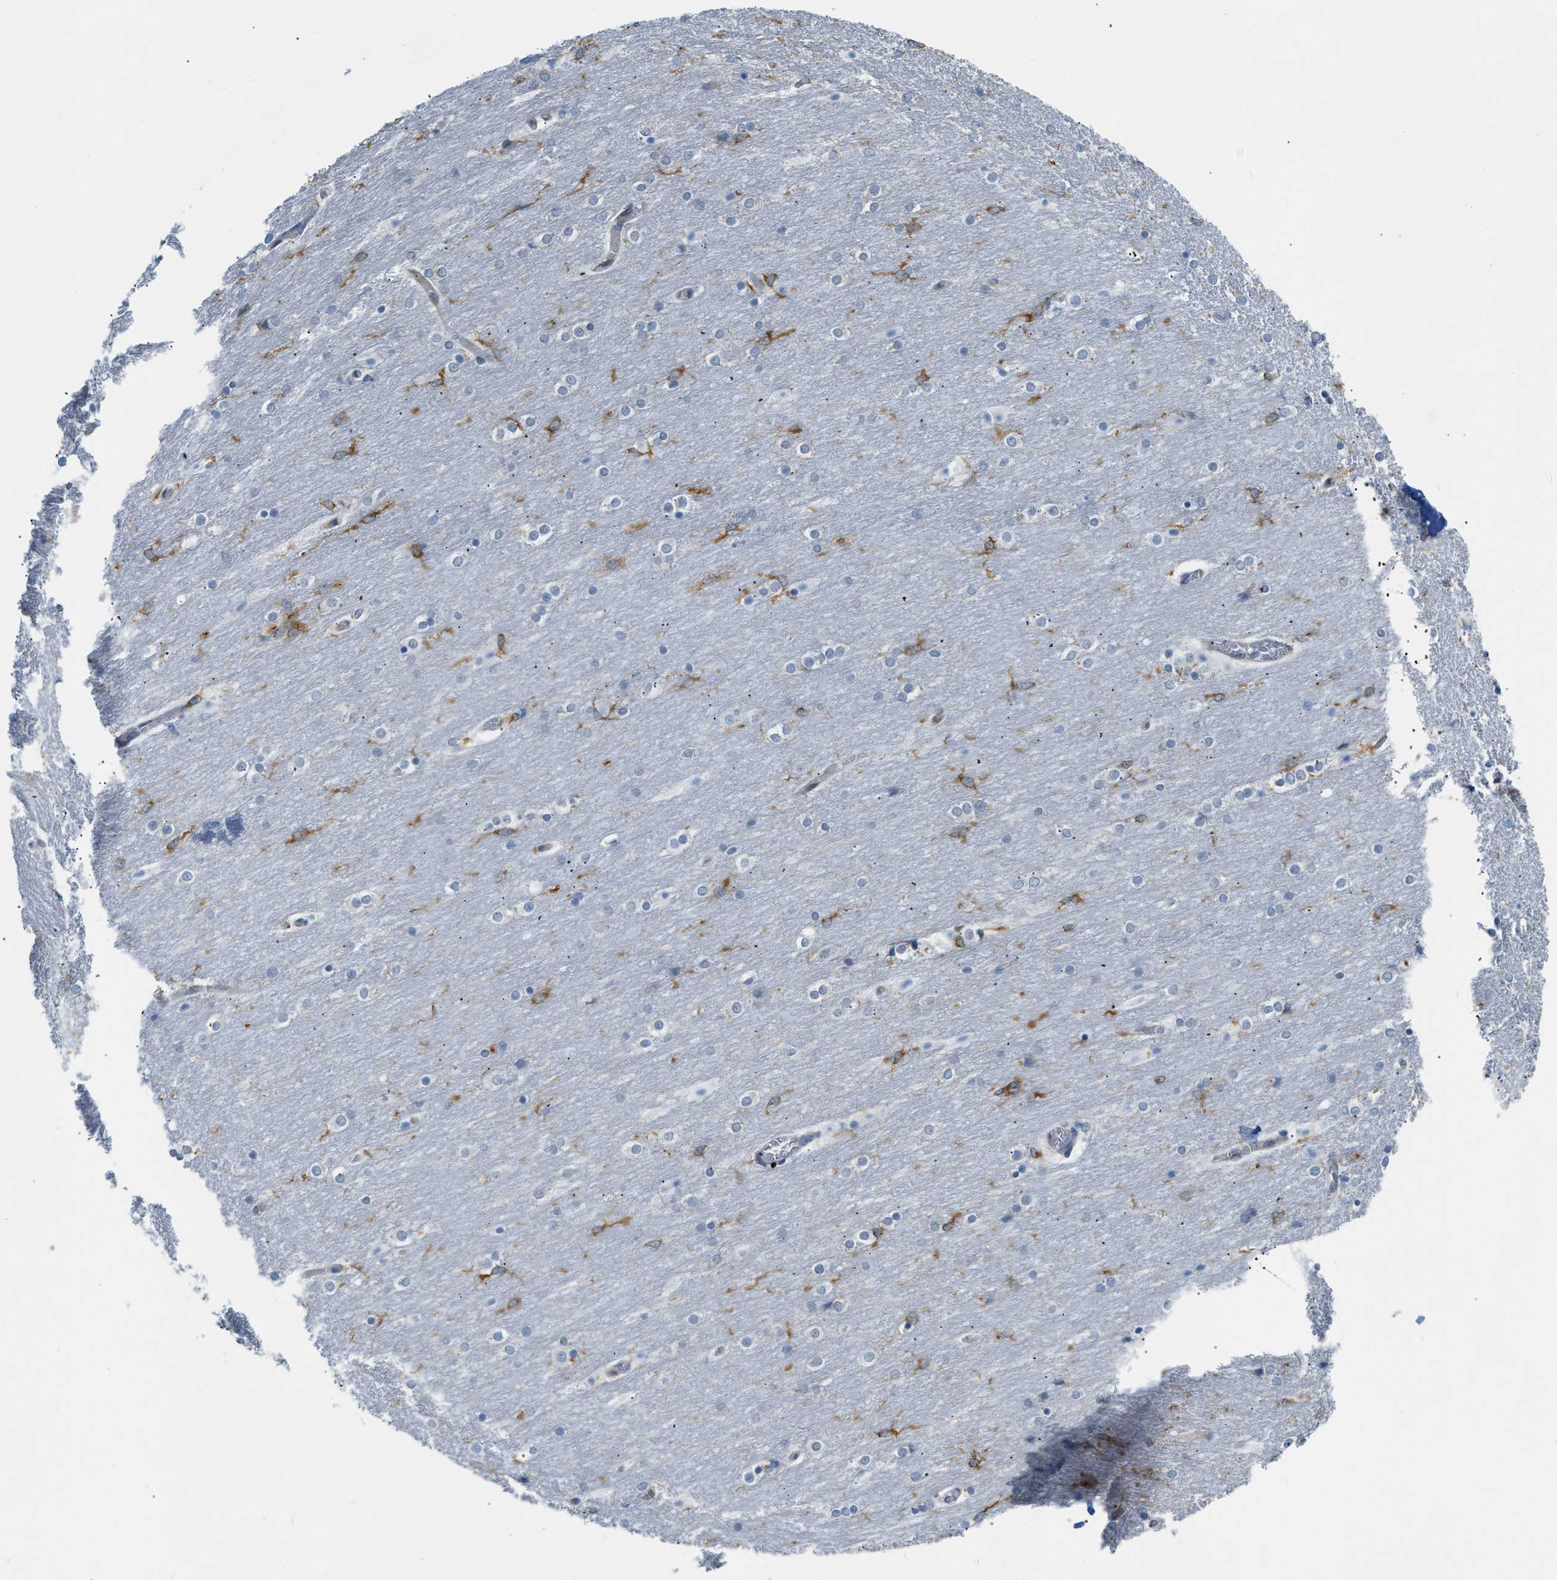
{"staining": {"intensity": "moderate", "quantity": "<25%", "location": "cytoplasmic/membranous"}, "tissue": "cerebellum", "cell_type": "Cells in granular layer", "image_type": "normal", "snomed": [{"axis": "morphology", "description": "Normal tissue, NOS"}, {"axis": "topography", "description": "Cerebellum"}], "caption": "Protein expression analysis of normal cerebellum reveals moderate cytoplasmic/membranous expression in approximately <25% of cells in granular layer. Using DAB (brown) and hematoxylin (blue) stains, captured at high magnification using brightfield microscopy.", "gene": "ZNF408", "patient": {"sex": "female", "age": 54}}